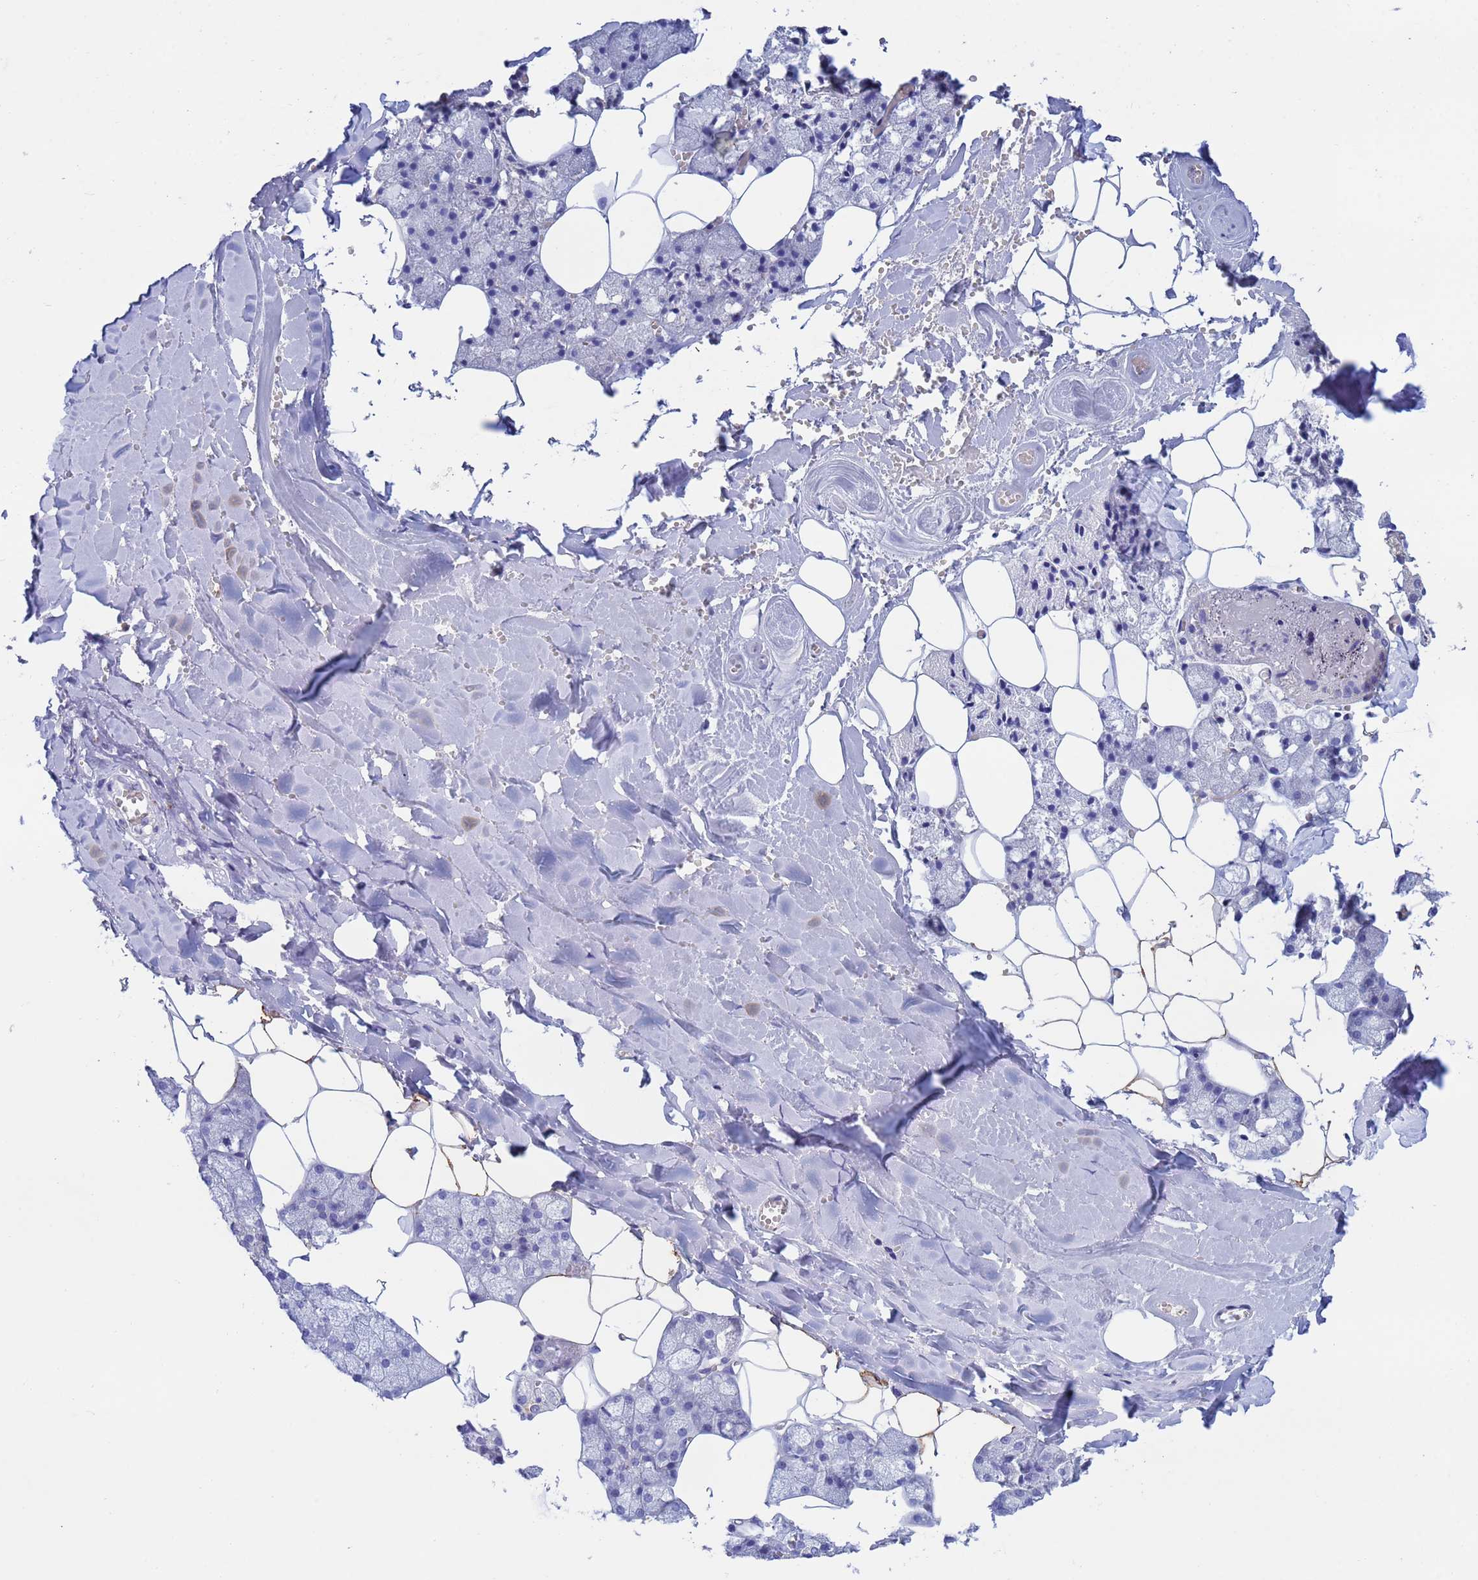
{"staining": {"intensity": "negative", "quantity": "none", "location": "none"}, "tissue": "salivary gland", "cell_type": "Glandular cells", "image_type": "normal", "snomed": [{"axis": "morphology", "description": "Normal tissue, NOS"}, {"axis": "topography", "description": "Salivary gland"}], "caption": "High power microscopy photomicrograph of an IHC photomicrograph of normal salivary gland, revealing no significant staining in glandular cells. (Stains: DAB (3,3'-diaminobenzidine) IHC with hematoxylin counter stain, Microscopy: brightfield microscopy at high magnification).", "gene": "CSTB", "patient": {"sex": "male", "age": 62}}